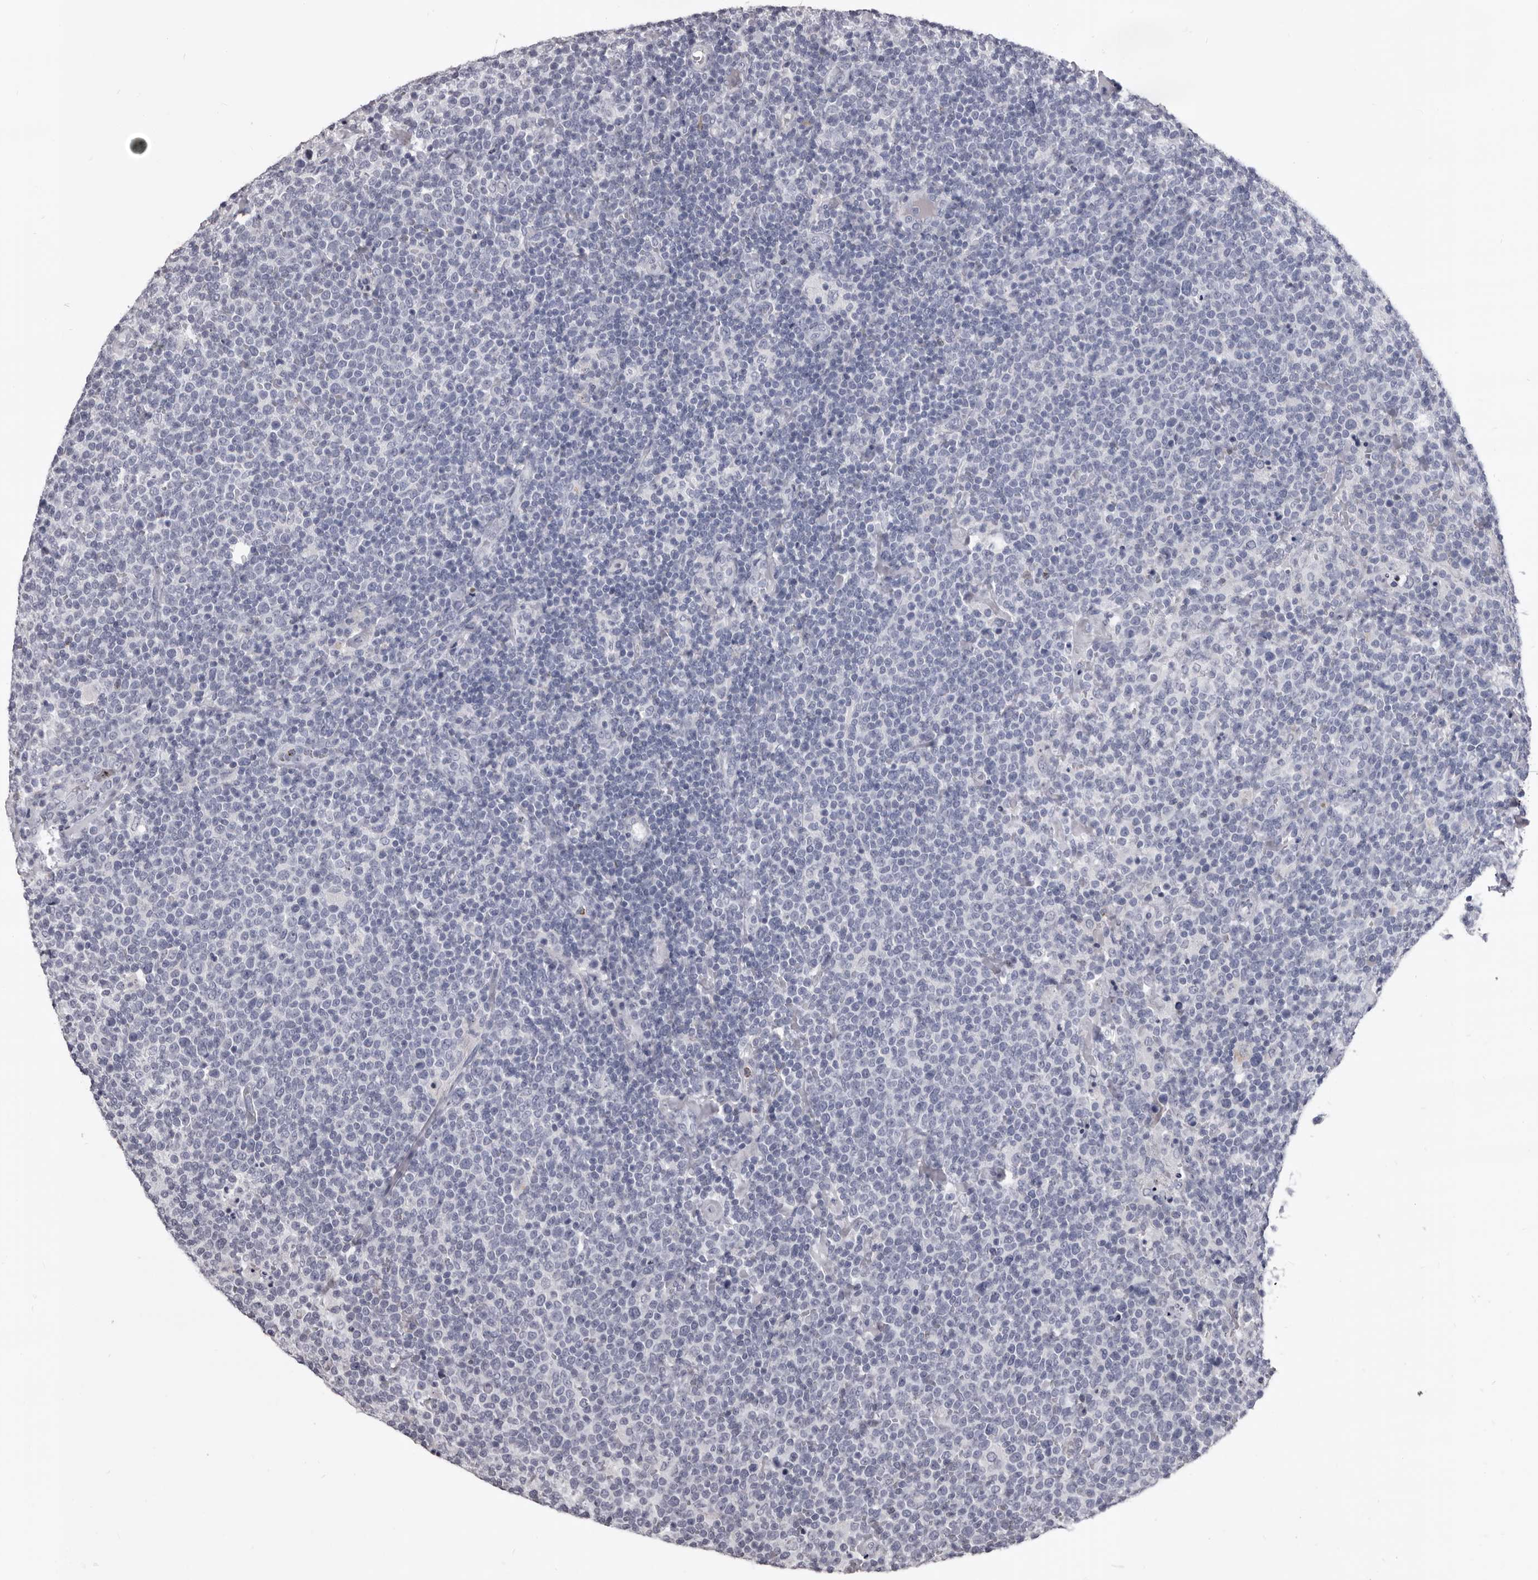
{"staining": {"intensity": "negative", "quantity": "none", "location": "none"}, "tissue": "lymphoma", "cell_type": "Tumor cells", "image_type": "cancer", "snomed": [{"axis": "morphology", "description": "Malignant lymphoma, non-Hodgkin's type, High grade"}, {"axis": "topography", "description": "Lymph node"}], "caption": "DAB immunohistochemical staining of human high-grade malignant lymphoma, non-Hodgkin's type reveals no significant positivity in tumor cells.", "gene": "GZMH", "patient": {"sex": "male", "age": 61}}